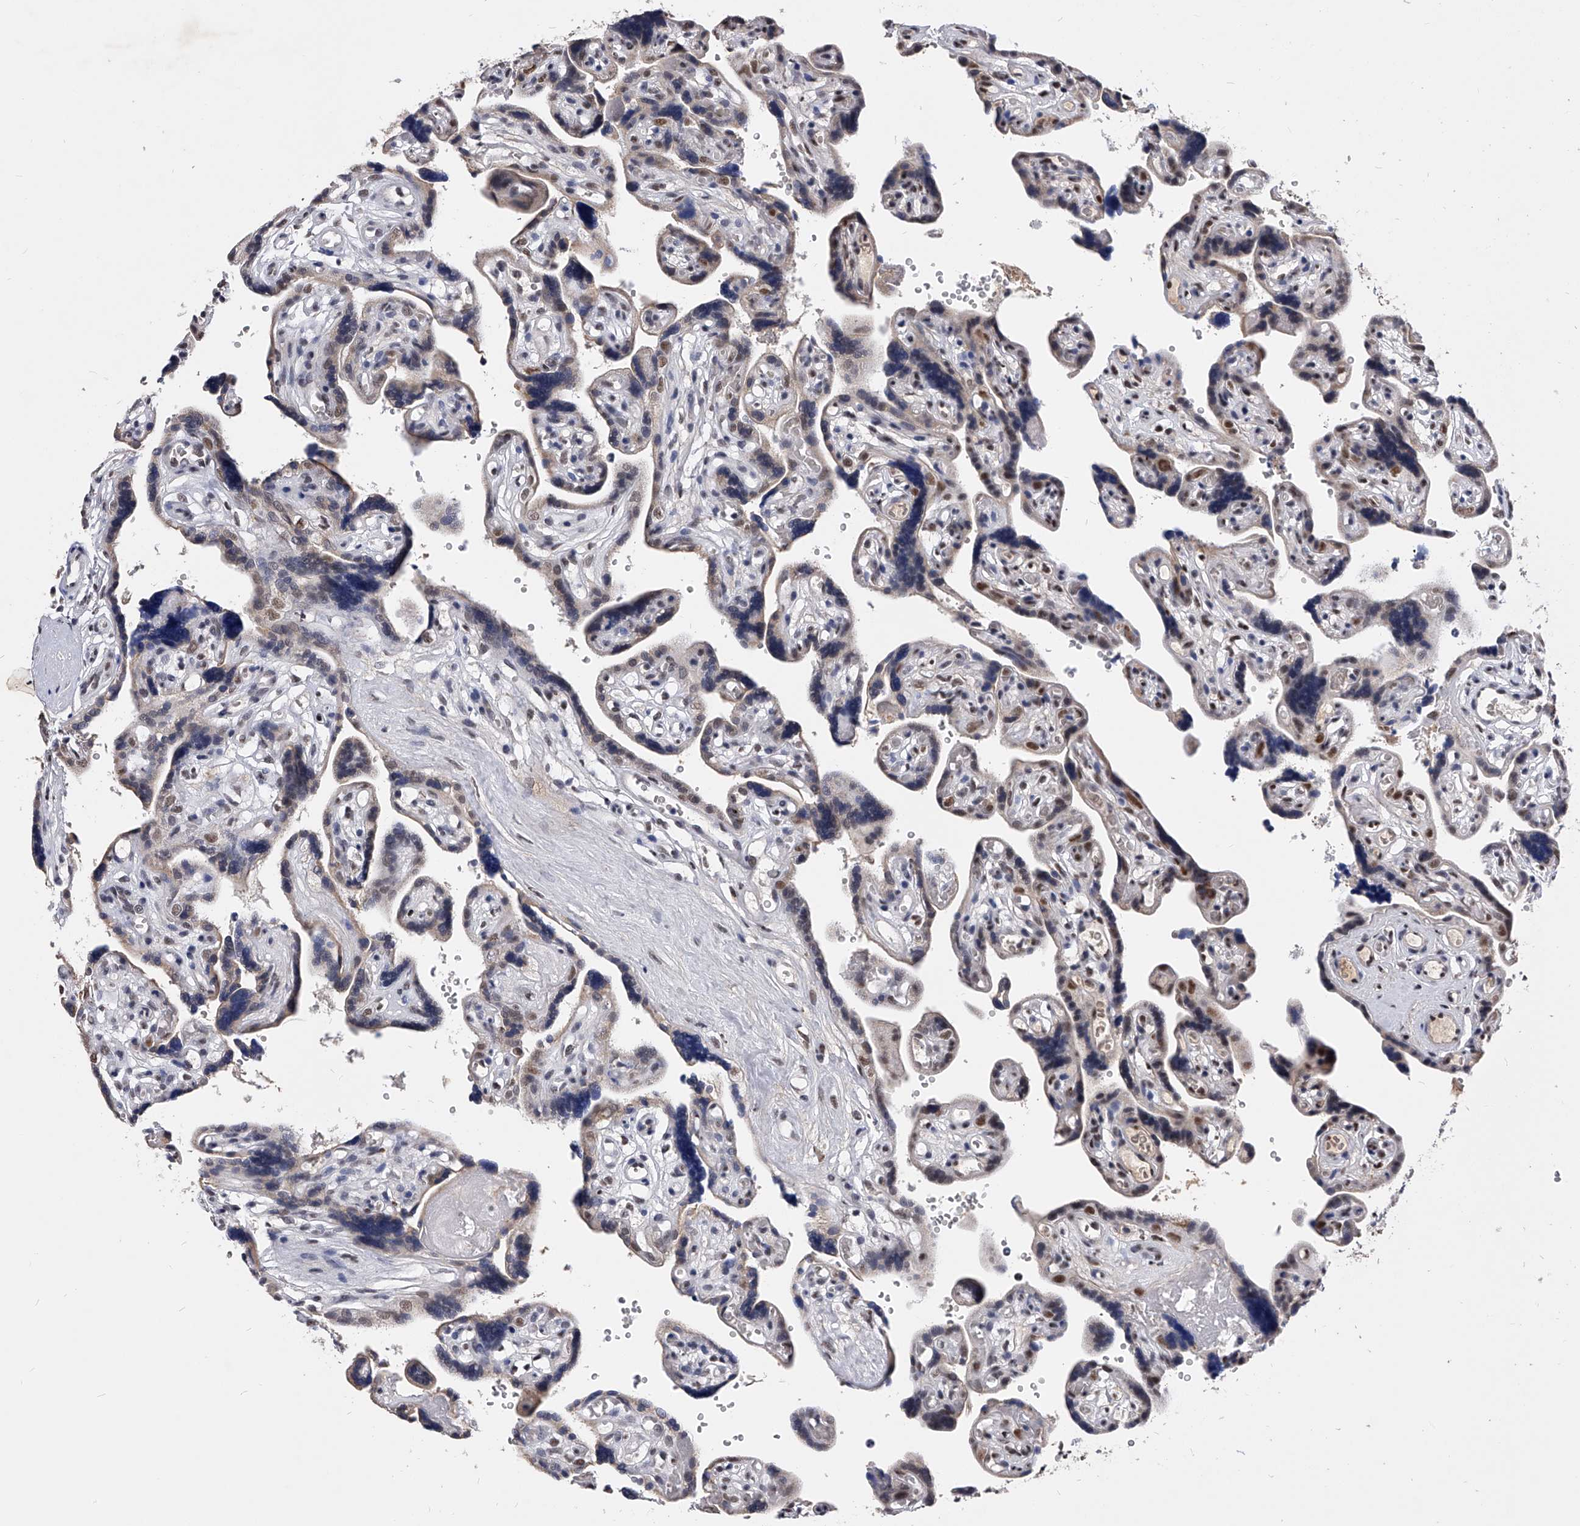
{"staining": {"intensity": "moderate", "quantity": ">75%", "location": "nuclear"}, "tissue": "placenta", "cell_type": "Decidual cells", "image_type": "normal", "snomed": [{"axis": "morphology", "description": "Normal tissue, NOS"}, {"axis": "topography", "description": "Placenta"}], "caption": "This micrograph shows immunohistochemistry staining of benign human placenta, with medium moderate nuclear positivity in about >75% of decidual cells.", "gene": "ZNF529", "patient": {"sex": "female", "age": 30}}